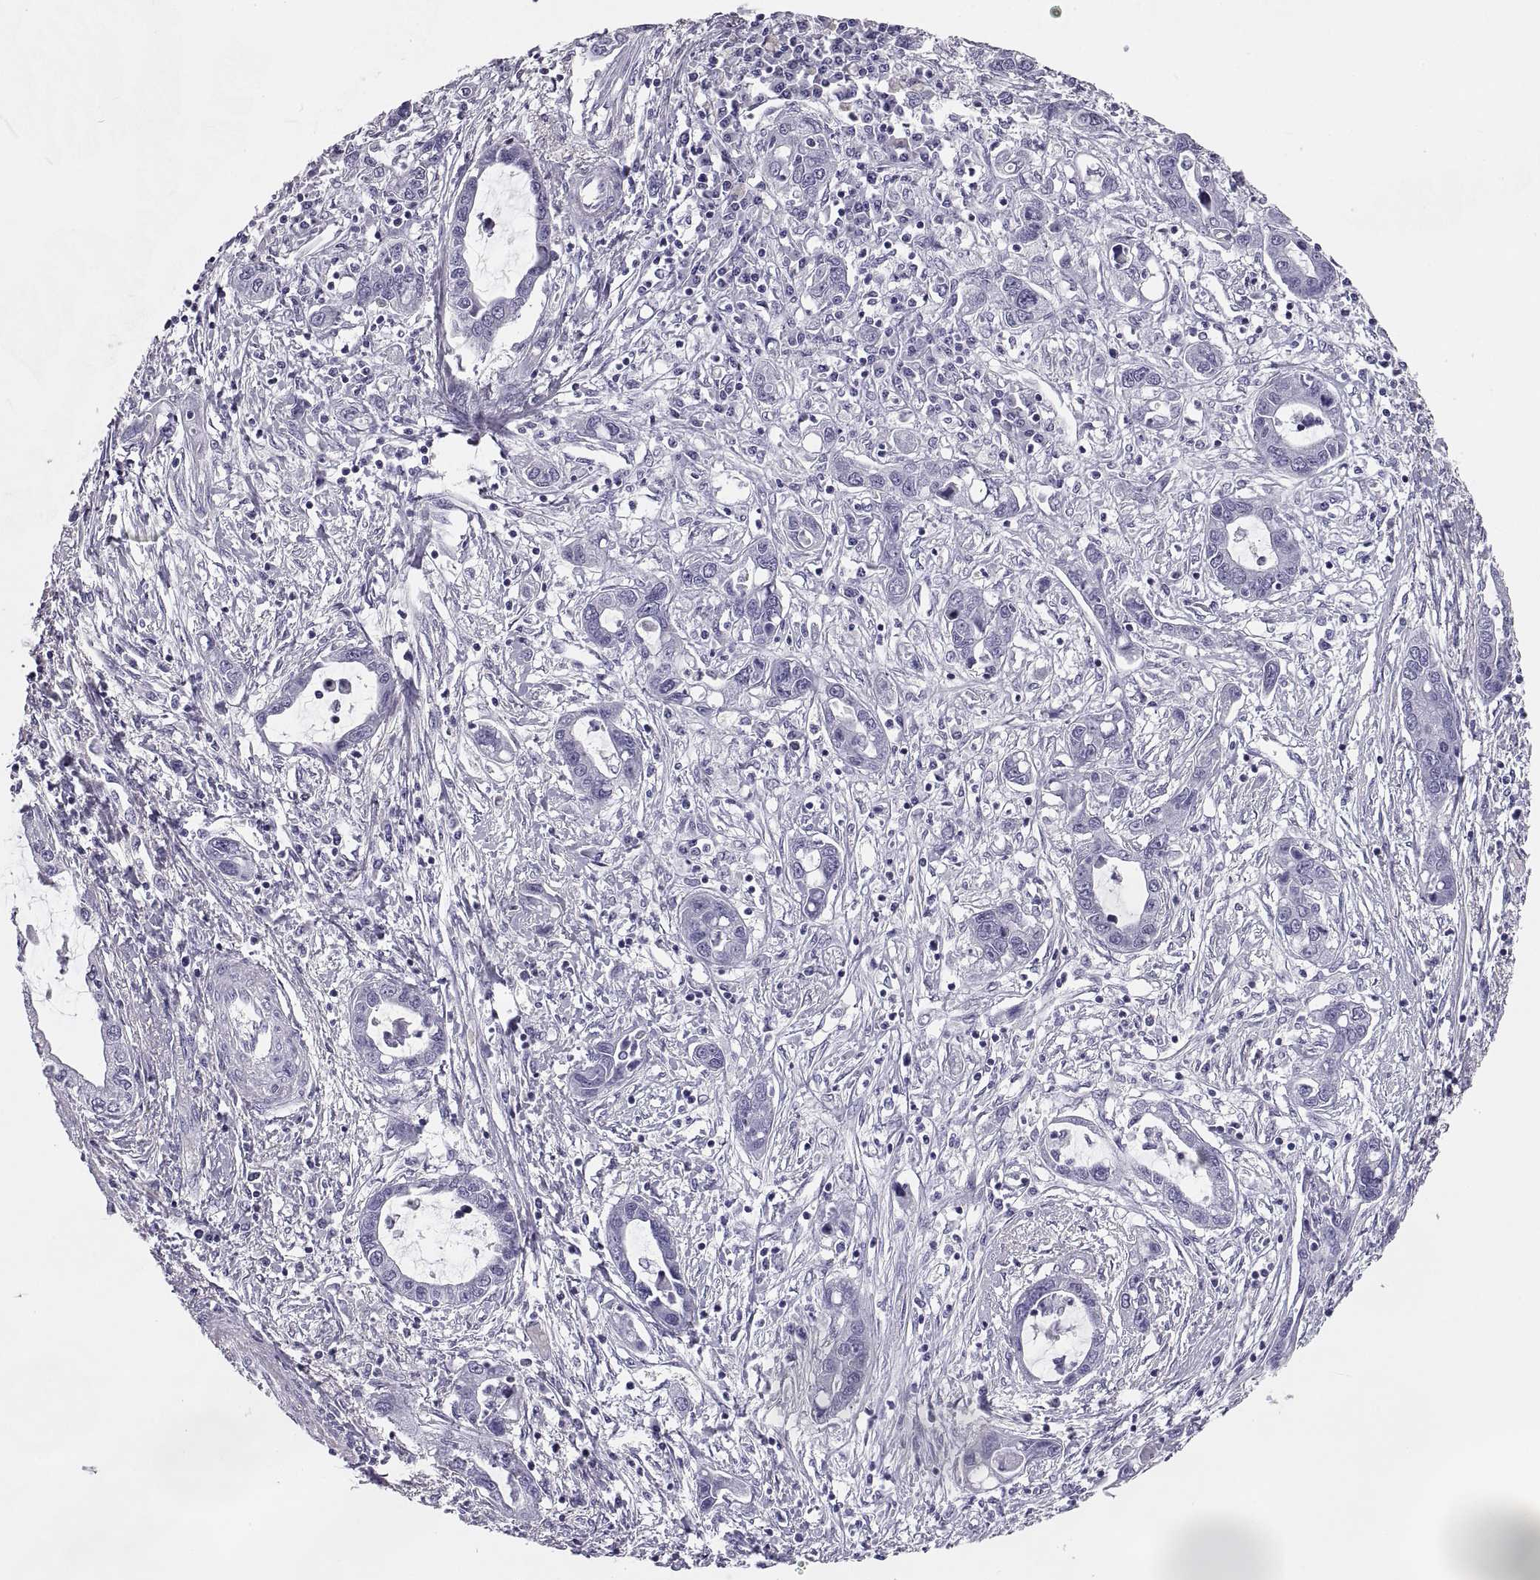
{"staining": {"intensity": "negative", "quantity": "none", "location": "none"}, "tissue": "liver cancer", "cell_type": "Tumor cells", "image_type": "cancer", "snomed": [{"axis": "morphology", "description": "Cholangiocarcinoma"}, {"axis": "topography", "description": "Liver"}], "caption": "Tumor cells are negative for protein expression in human liver cancer. (Brightfield microscopy of DAB (3,3'-diaminobenzidine) immunohistochemistry (IHC) at high magnification).", "gene": "RLBP1", "patient": {"sex": "male", "age": 58}}